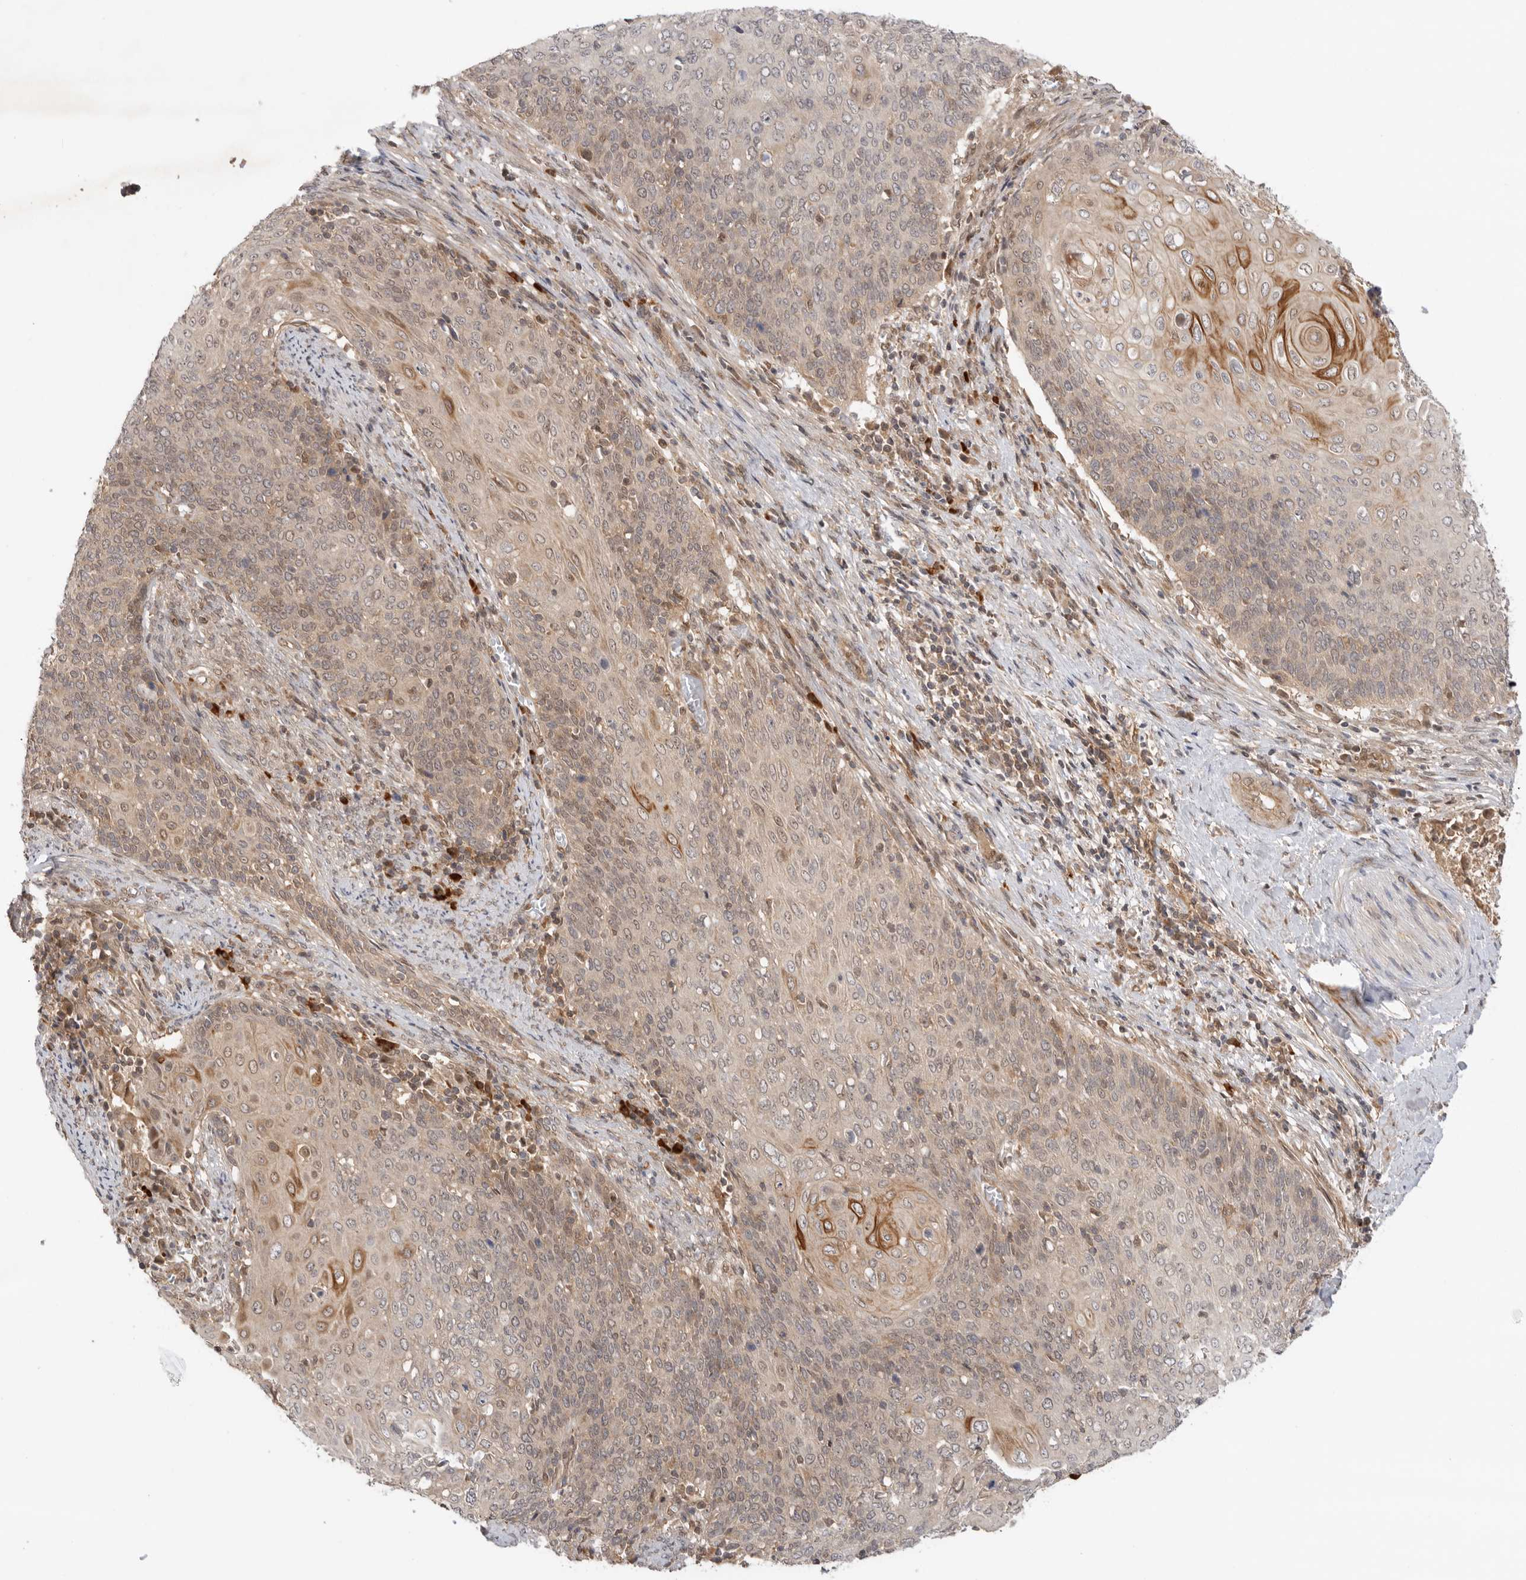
{"staining": {"intensity": "weak", "quantity": "25%-75%", "location": "nuclear"}, "tissue": "cervical cancer", "cell_type": "Tumor cells", "image_type": "cancer", "snomed": [{"axis": "morphology", "description": "Squamous cell carcinoma, NOS"}, {"axis": "topography", "description": "Cervix"}], "caption": "Protein expression analysis of human cervical cancer reveals weak nuclear staining in about 25%-75% of tumor cells.", "gene": "DCAF8", "patient": {"sex": "female", "age": 39}}